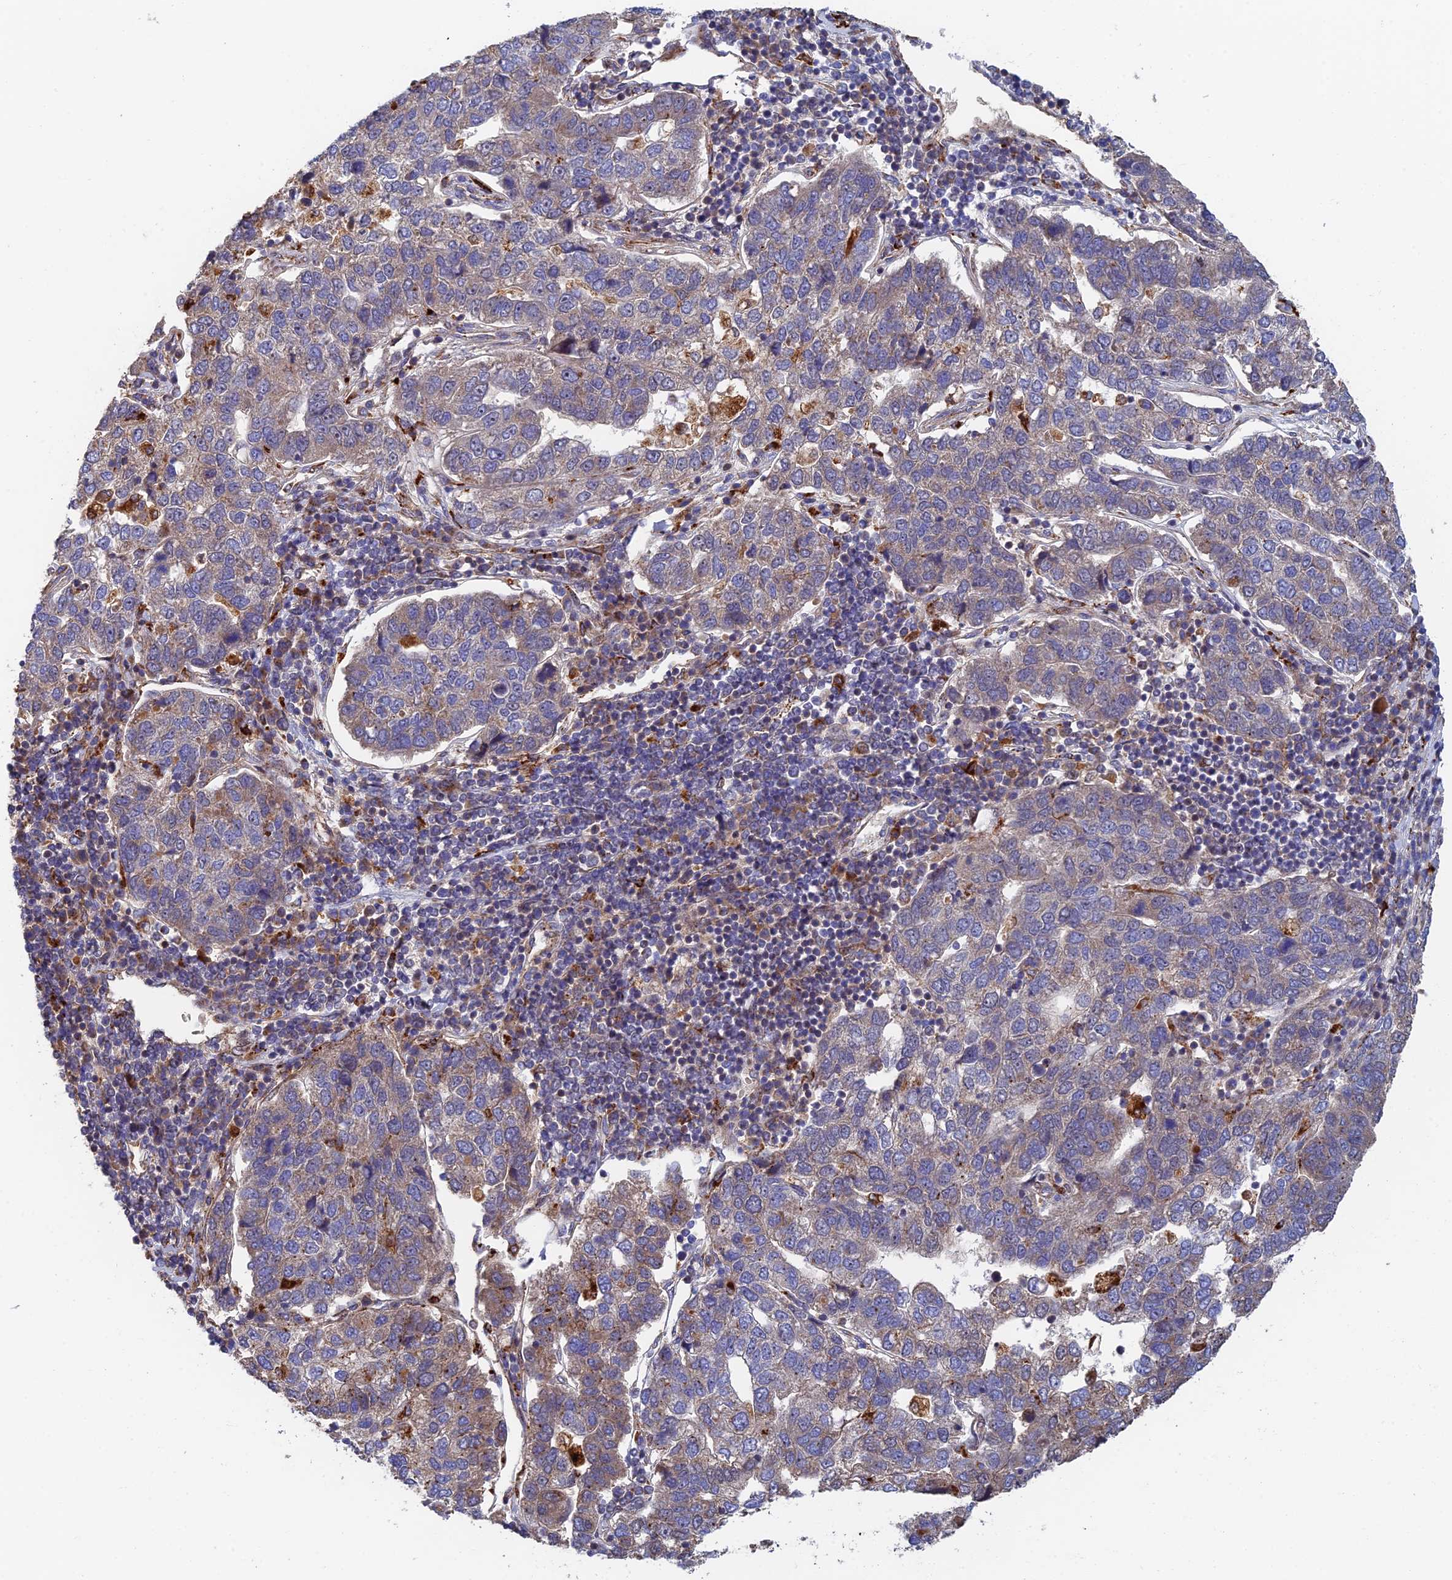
{"staining": {"intensity": "weak", "quantity": "25%-75%", "location": "cytoplasmic/membranous"}, "tissue": "pancreatic cancer", "cell_type": "Tumor cells", "image_type": "cancer", "snomed": [{"axis": "morphology", "description": "Adenocarcinoma, NOS"}, {"axis": "topography", "description": "Pancreas"}], "caption": "DAB (3,3'-diaminobenzidine) immunohistochemical staining of adenocarcinoma (pancreatic) reveals weak cytoplasmic/membranous protein staining in about 25%-75% of tumor cells. The protein of interest is stained brown, and the nuclei are stained in blue (DAB (3,3'-diaminobenzidine) IHC with brightfield microscopy, high magnification).", "gene": "PPP2R3C", "patient": {"sex": "female", "age": 61}}